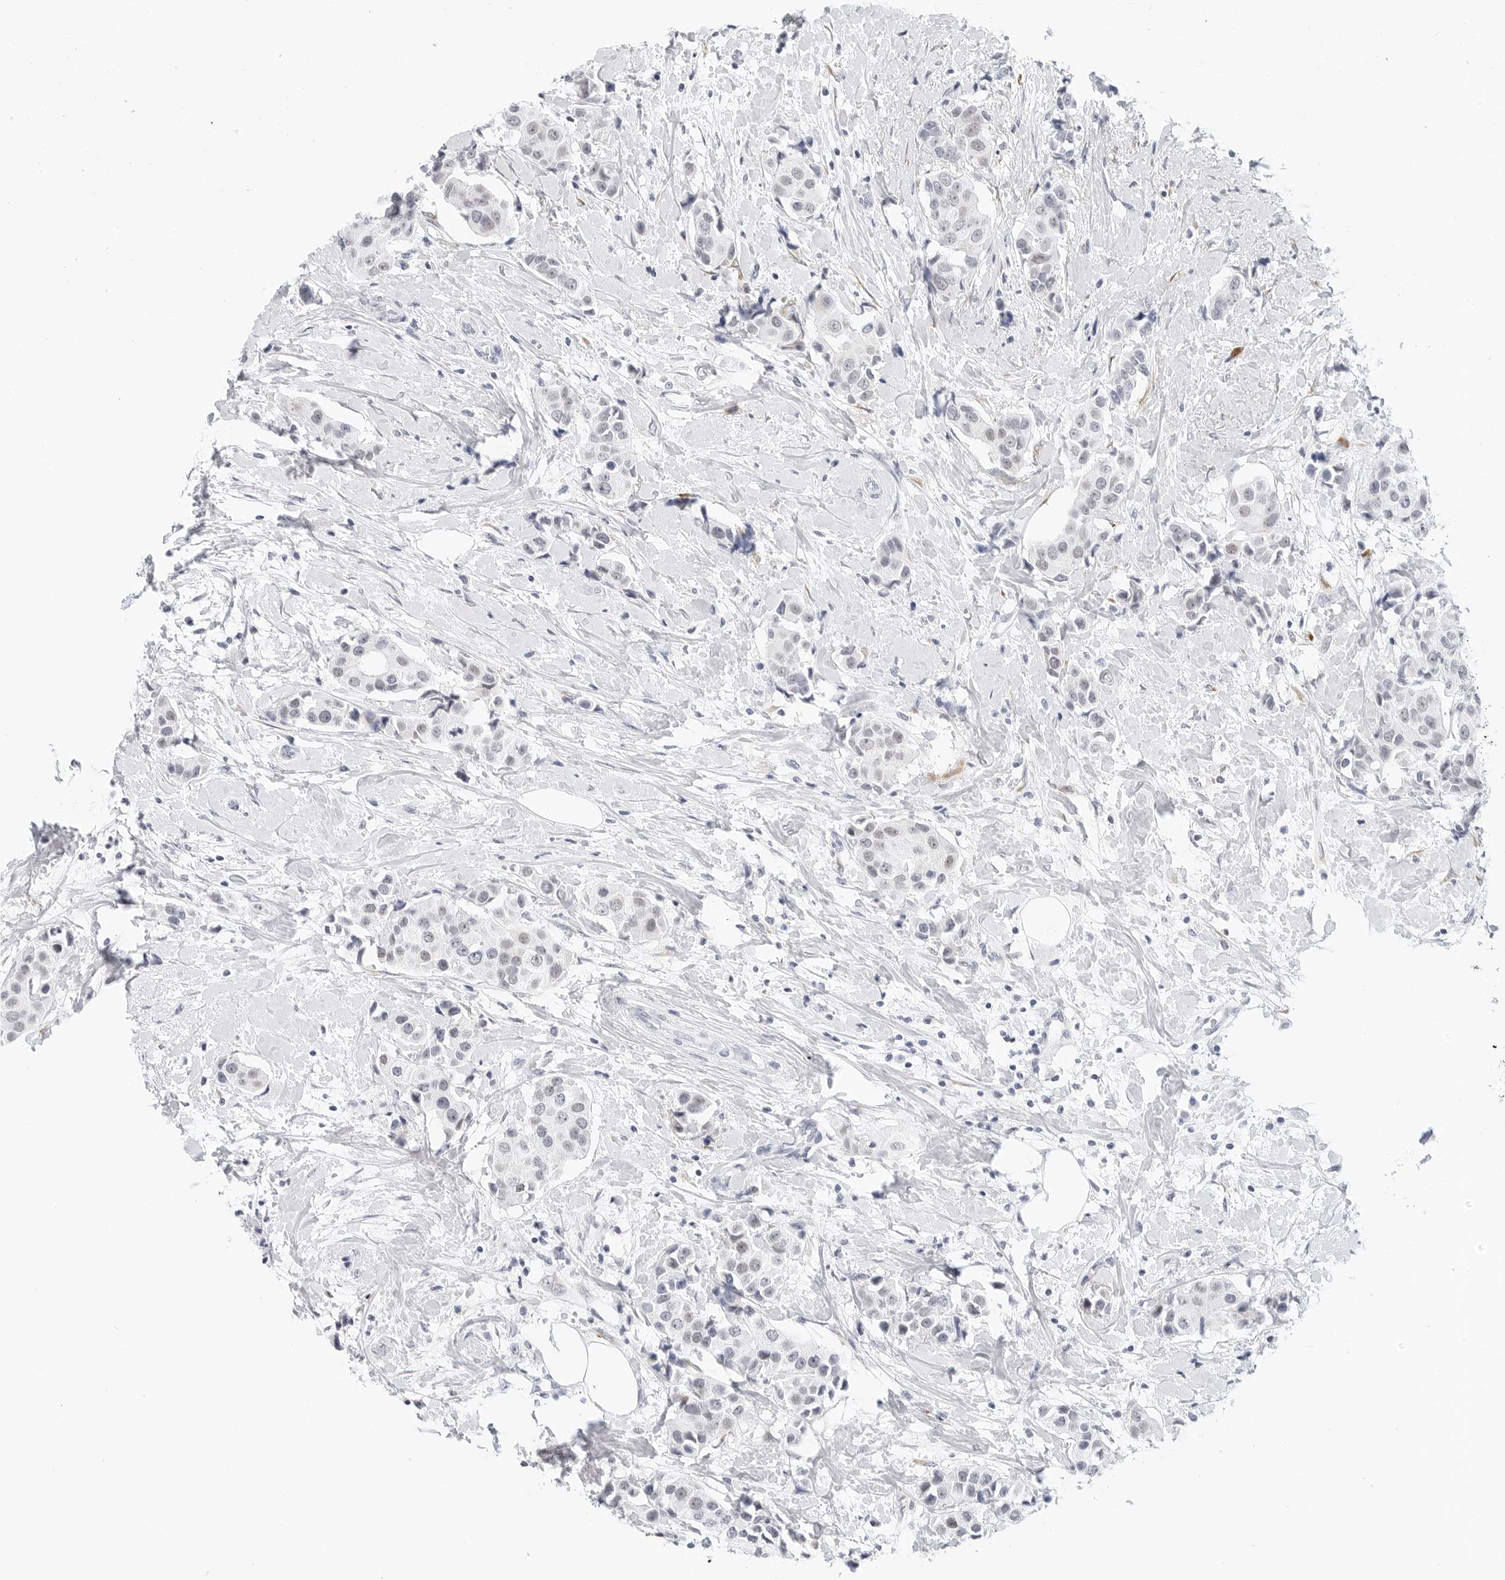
{"staining": {"intensity": "negative", "quantity": "none", "location": "none"}, "tissue": "breast cancer", "cell_type": "Tumor cells", "image_type": "cancer", "snomed": [{"axis": "morphology", "description": "Normal tissue, NOS"}, {"axis": "morphology", "description": "Duct carcinoma"}, {"axis": "topography", "description": "Breast"}], "caption": "Micrograph shows no significant protein staining in tumor cells of invasive ductal carcinoma (breast). The staining is performed using DAB brown chromogen with nuclei counter-stained in using hematoxylin.", "gene": "TSEN2", "patient": {"sex": "female", "age": 39}}